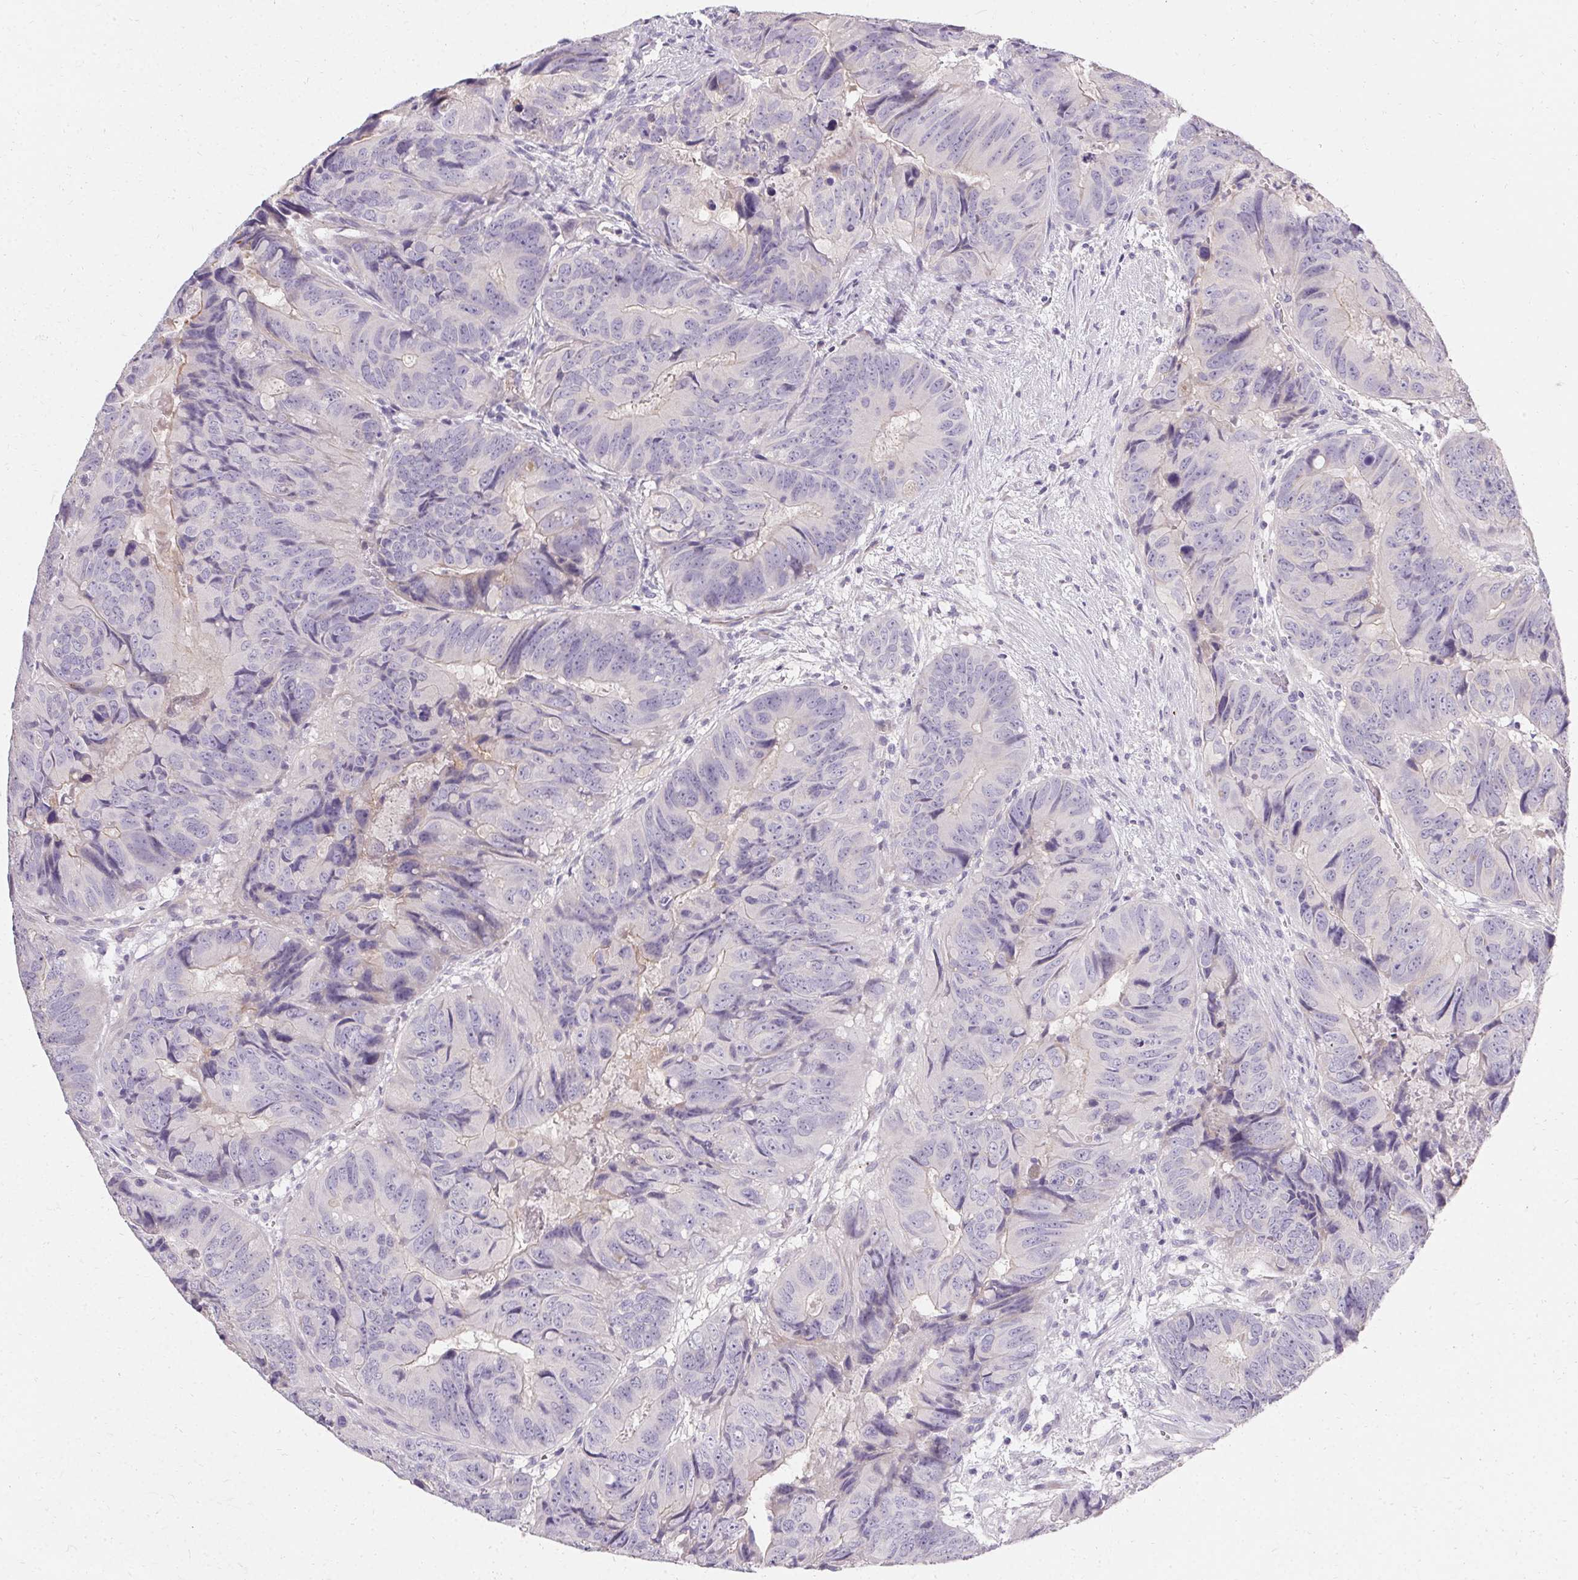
{"staining": {"intensity": "negative", "quantity": "none", "location": "none"}, "tissue": "colorectal cancer", "cell_type": "Tumor cells", "image_type": "cancer", "snomed": [{"axis": "morphology", "description": "Adenocarcinoma, NOS"}, {"axis": "topography", "description": "Colon"}], "caption": "Tumor cells show no significant staining in colorectal adenocarcinoma.", "gene": "TRIP13", "patient": {"sex": "male", "age": 79}}